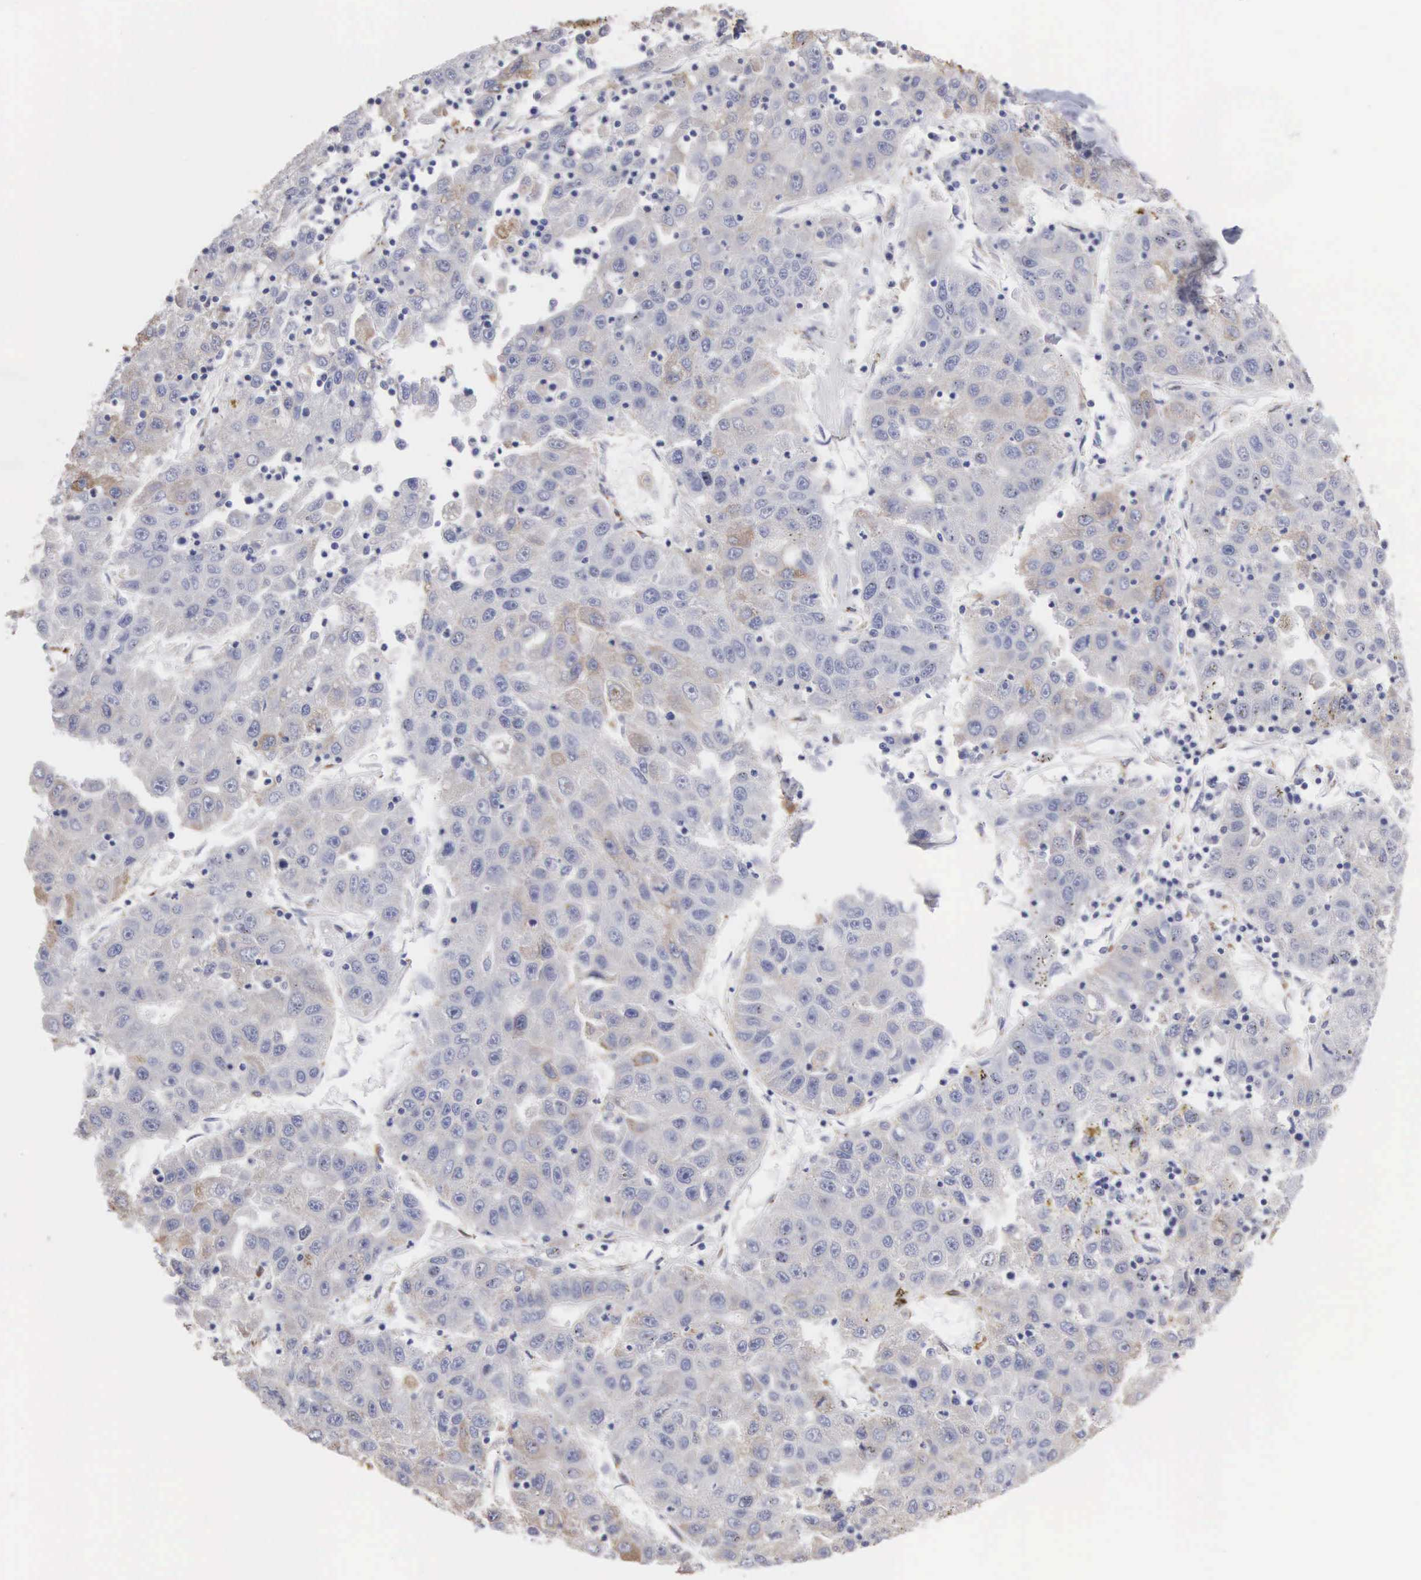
{"staining": {"intensity": "weak", "quantity": "<25%", "location": "cytoplasmic/membranous"}, "tissue": "liver cancer", "cell_type": "Tumor cells", "image_type": "cancer", "snomed": [{"axis": "morphology", "description": "Carcinoma, Hepatocellular, NOS"}, {"axis": "topography", "description": "Liver"}], "caption": "An immunohistochemistry (IHC) image of hepatocellular carcinoma (liver) is shown. There is no staining in tumor cells of hepatocellular carcinoma (liver). (Brightfield microscopy of DAB (3,3'-diaminobenzidine) IHC at high magnification).", "gene": "LIN52", "patient": {"sex": "male", "age": 49}}